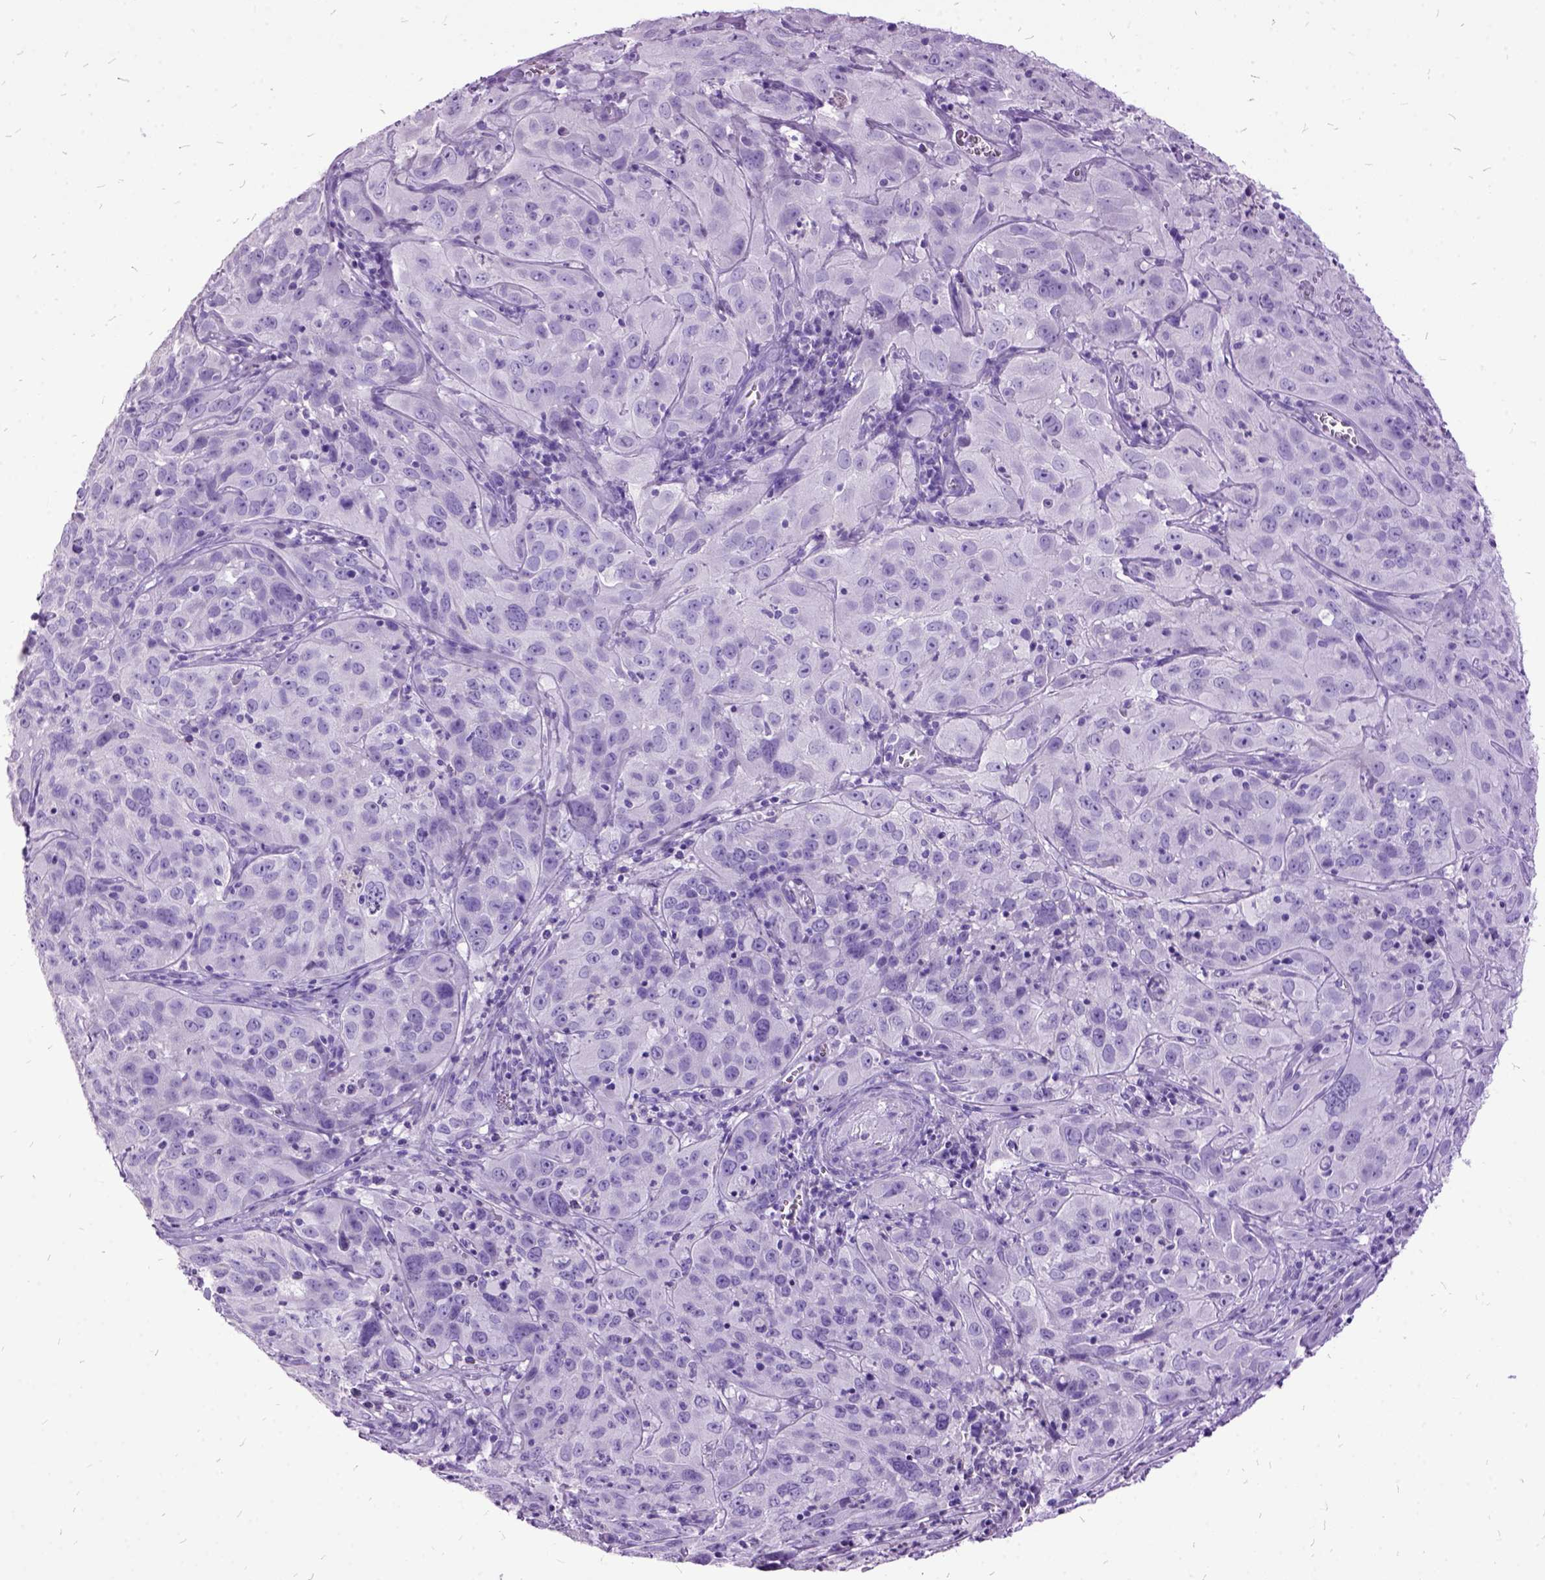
{"staining": {"intensity": "negative", "quantity": "none", "location": "none"}, "tissue": "cervical cancer", "cell_type": "Tumor cells", "image_type": "cancer", "snomed": [{"axis": "morphology", "description": "Squamous cell carcinoma, NOS"}, {"axis": "topography", "description": "Cervix"}], "caption": "Protein analysis of cervical cancer (squamous cell carcinoma) exhibits no significant expression in tumor cells.", "gene": "MME", "patient": {"sex": "female", "age": 32}}